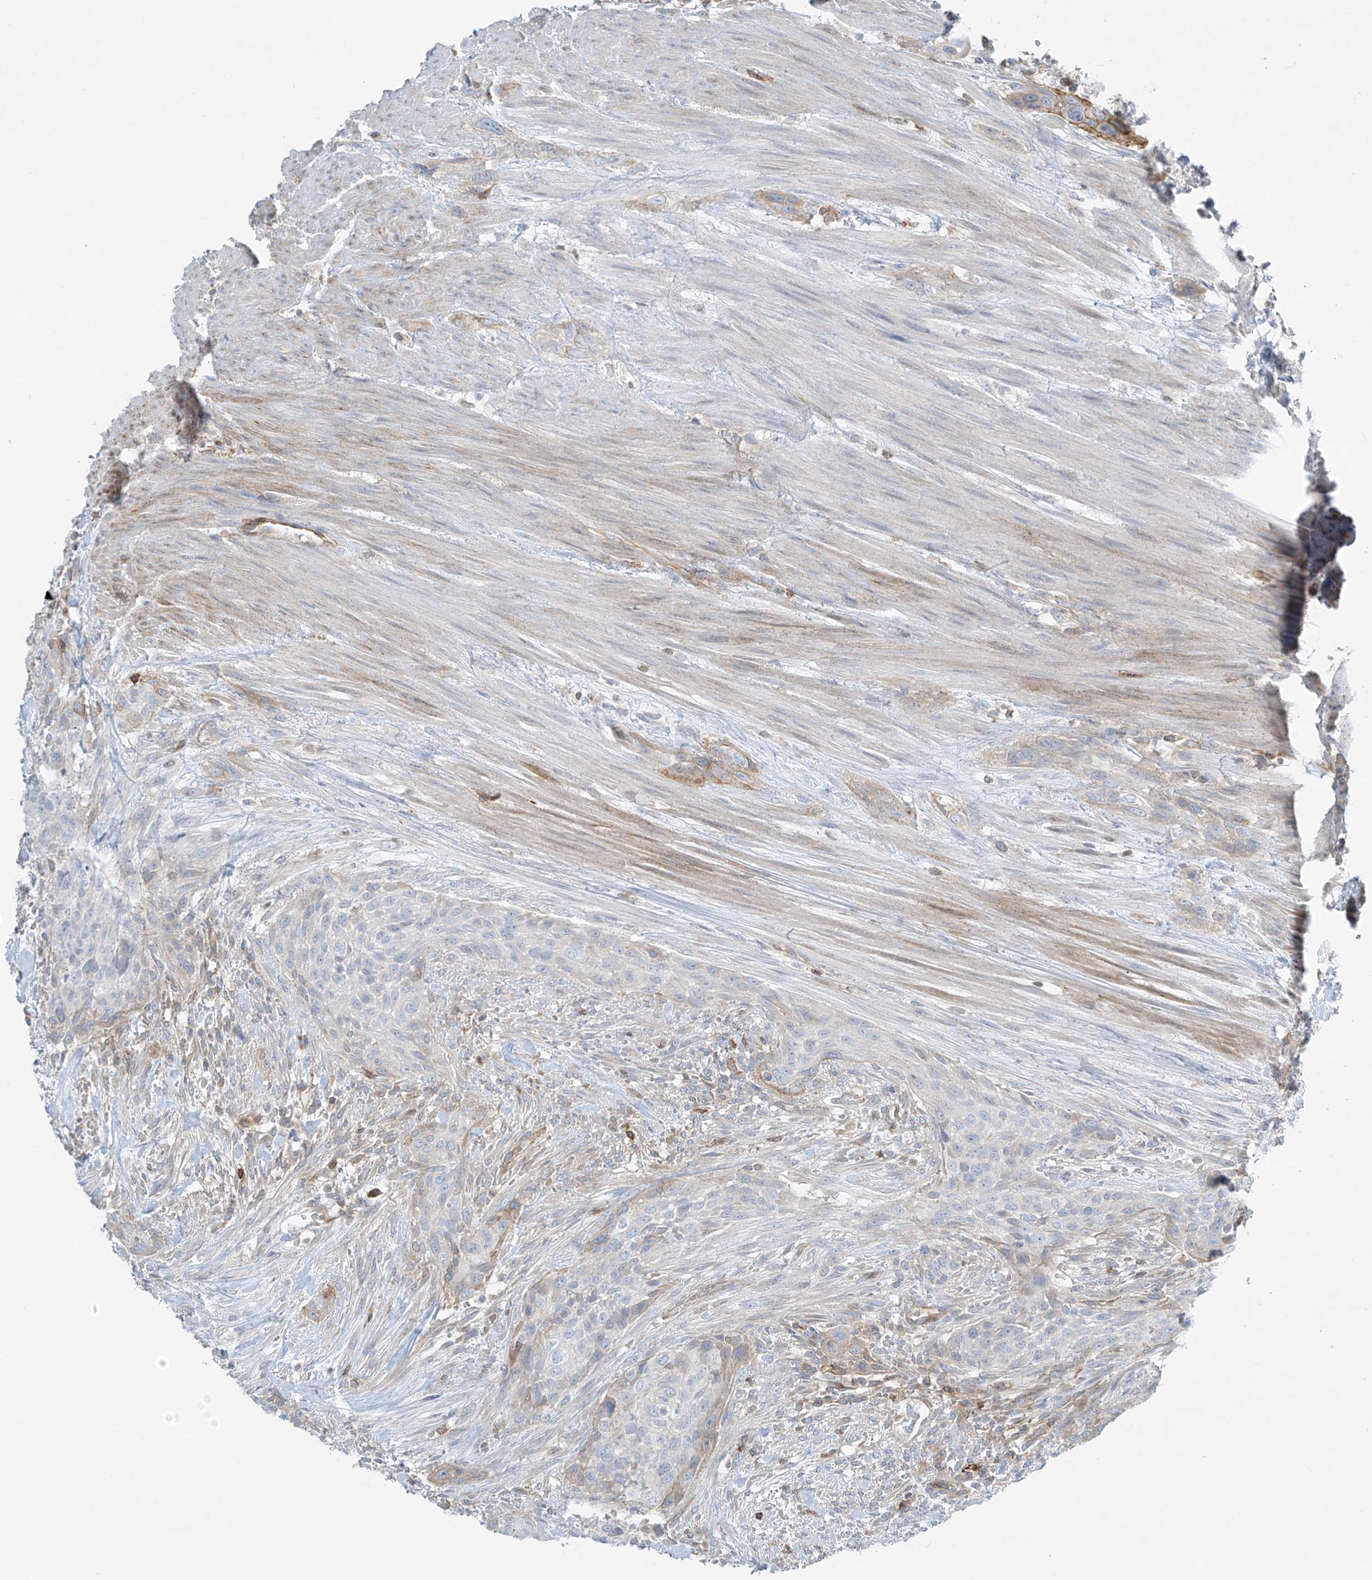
{"staining": {"intensity": "weak", "quantity": "<25%", "location": "cytoplasmic/membranous"}, "tissue": "urothelial cancer", "cell_type": "Tumor cells", "image_type": "cancer", "snomed": [{"axis": "morphology", "description": "Urothelial carcinoma, High grade"}, {"axis": "topography", "description": "Urinary bladder"}], "caption": "An immunohistochemistry image of urothelial cancer is shown. There is no staining in tumor cells of urothelial cancer.", "gene": "HLA-E", "patient": {"sex": "male", "age": 35}}